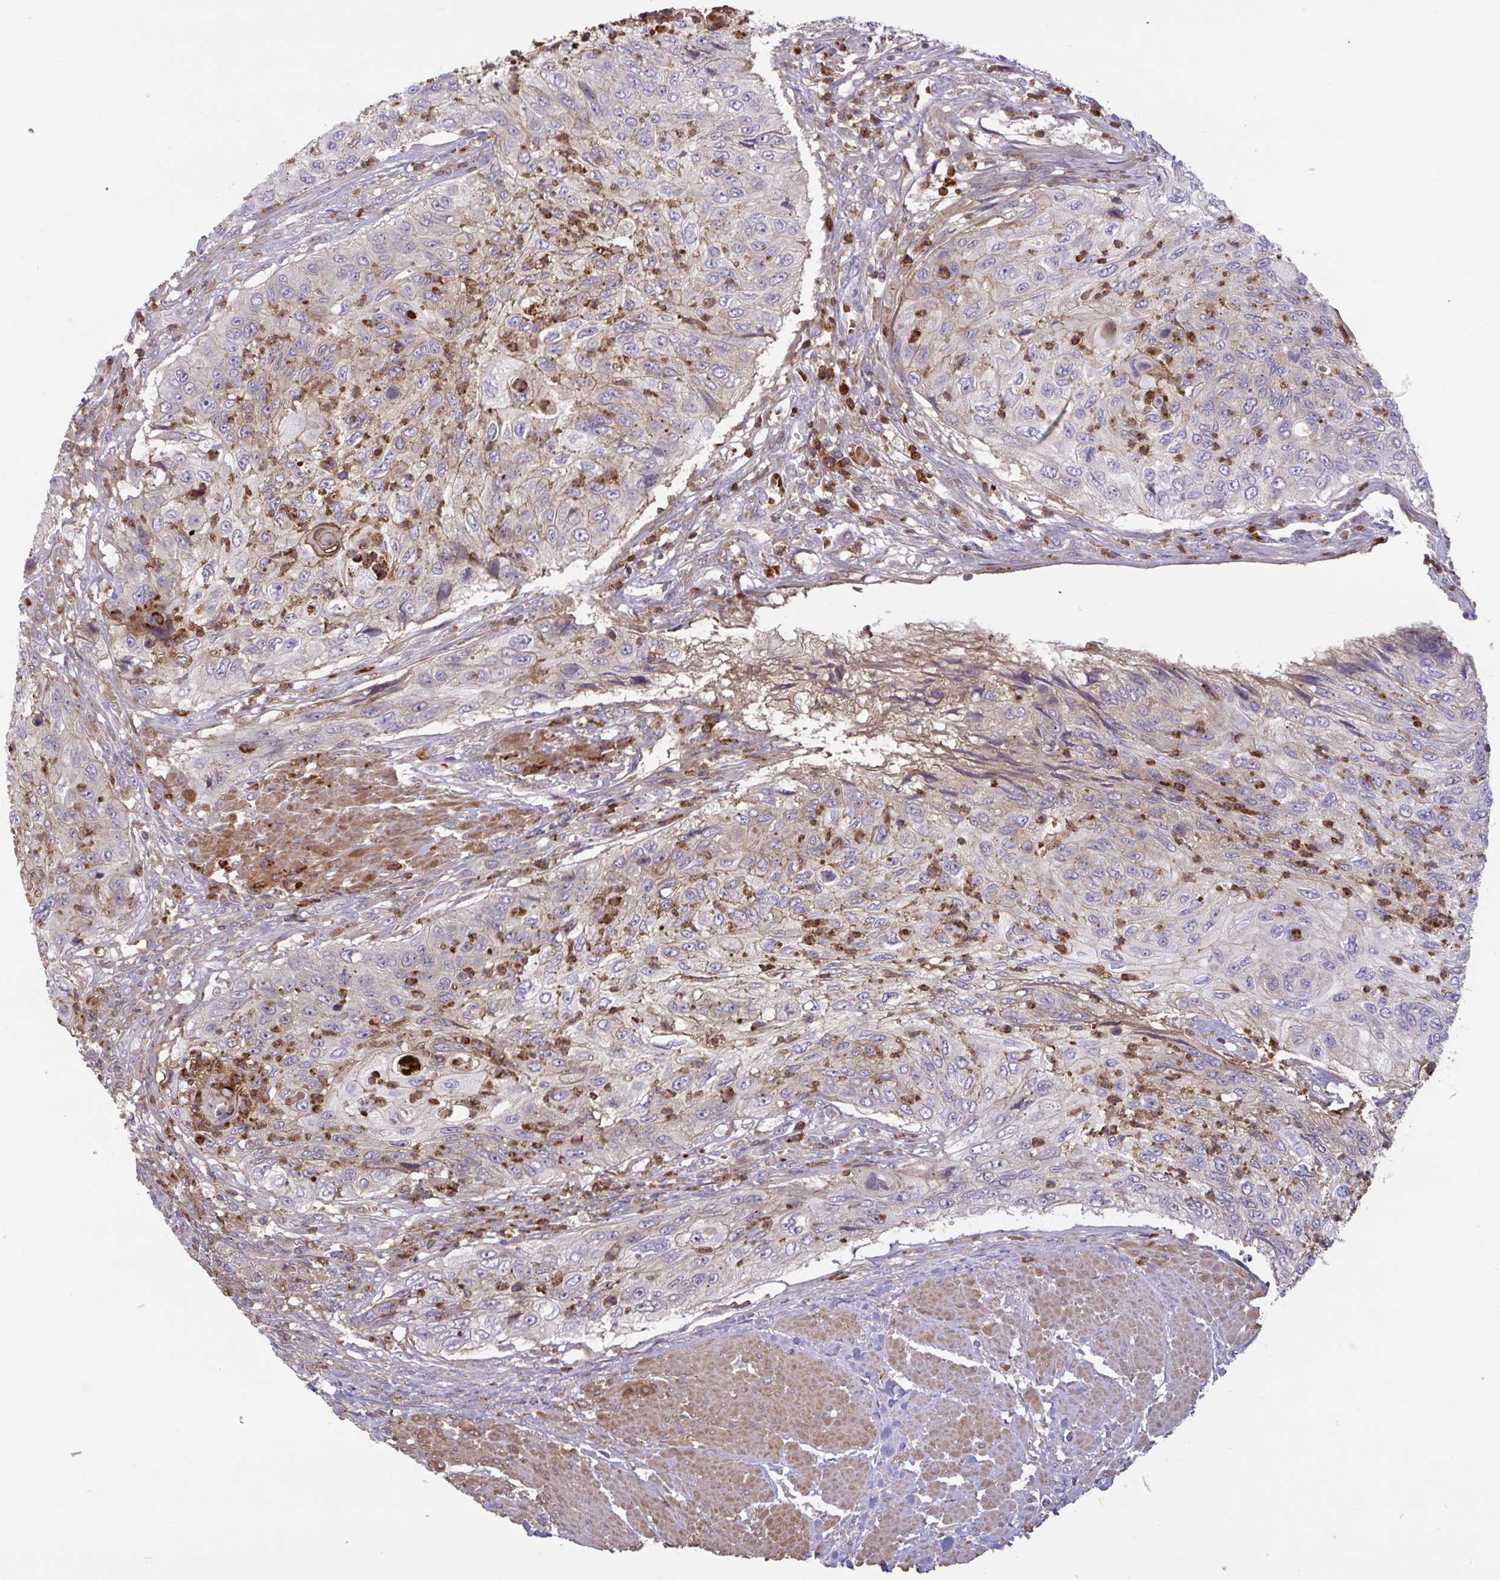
{"staining": {"intensity": "weak", "quantity": "<25%", "location": "cytoplasmic/membranous"}, "tissue": "urothelial cancer", "cell_type": "Tumor cells", "image_type": "cancer", "snomed": [{"axis": "morphology", "description": "Urothelial carcinoma, High grade"}, {"axis": "topography", "description": "Urinary bladder"}], "caption": "Immunohistochemistry image of urothelial carcinoma (high-grade) stained for a protein (brown), which reveals no positivity in tumor cells.", "gene": "IL1R1", "patient": {"sex": "female", "age": 60}}